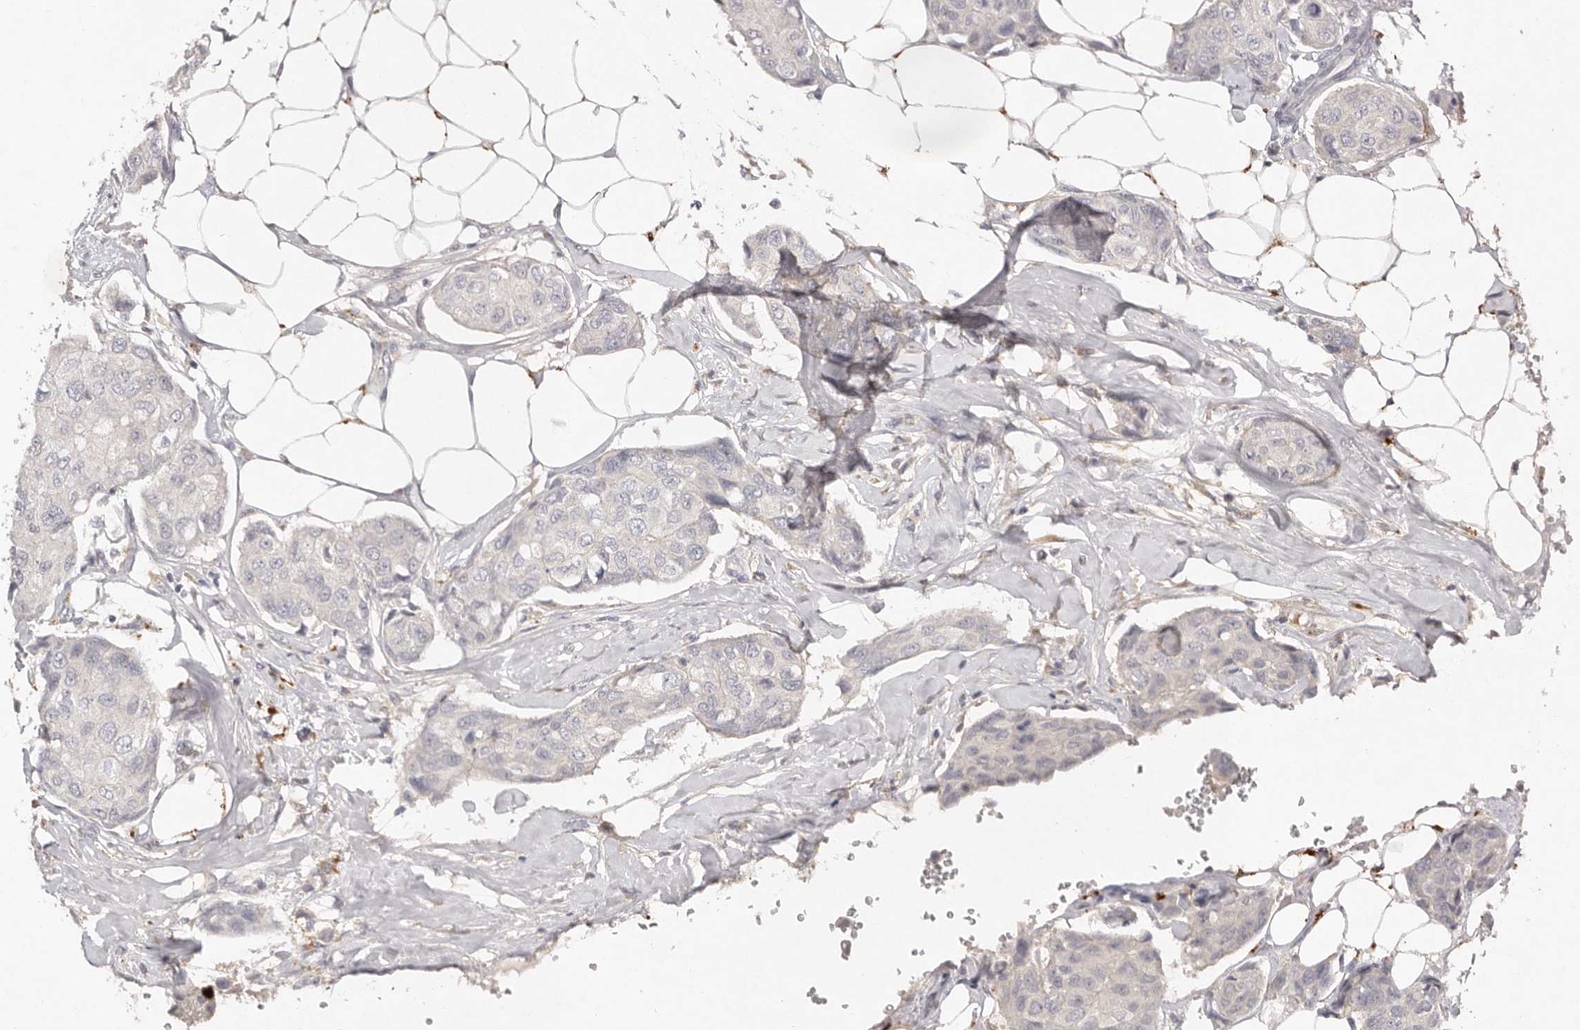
{"staining": {"intensity": "negative", "quantity": "none", "location": "none"}, "tissue": "breast cancer", "cell_type": "Tumor cells", "image_type": "cancer", "snomed": [{"axis": "morphology", "description": "Duct carcinoma"}, {"axis": "topography", "description": "Breast"}], "caption": "Protein analysis of breast intraductal carcinoma demonstrates no significant positivity in tumor cells. The staining was performed using DAB to visualize the protein expression in brown, while the nuclei were stained in blue with hematoxylin (Magnification: 20x).", "gene": "SCUBE2", "patient": {"sex": "female", "age": 80}}